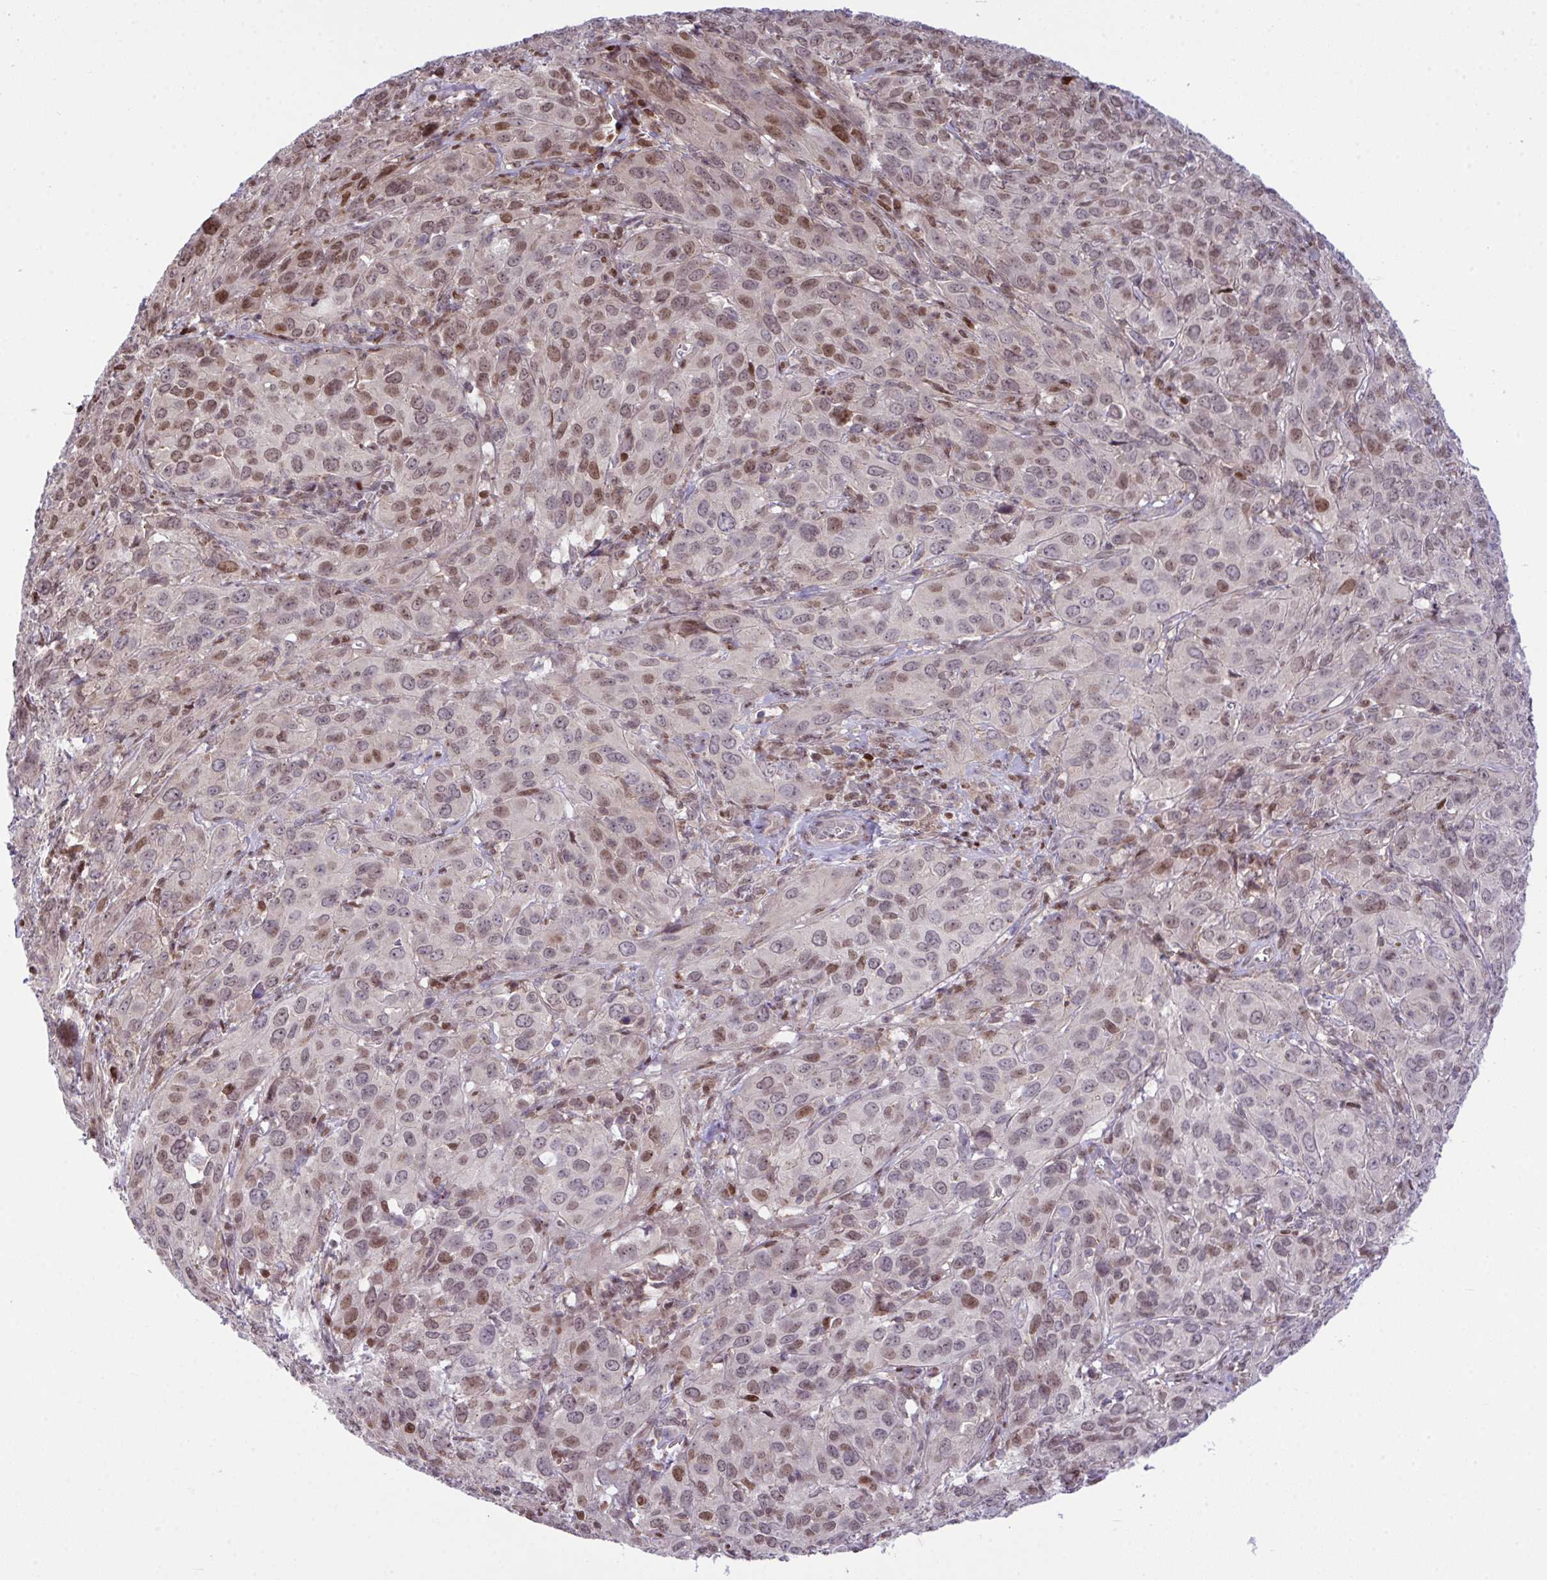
{"staining": {"intensity": "moderate", "quantity": "25%-75%", "location": "nuclear"}, "tissue": "cervical cancer", "cell_type": "Tumor cells", "image_type": "cancer", "snomed": [{"axis": "morphology", "description": "Normal tissue, NOS"}, {"axis": "morphology", "description": "Squamous cell carcinoma, NOS"}, {"axis": "topography", "description": "Cervix"}], "caption": "Immunohistochemical staining of squamous cell carcinoma (cervical) displays medium levels of moderate nuclear protein expression in about 25%-75% of tumor cells.", "gene": "RAPGEF5", "patient": {"sex": "female", "age": 51}}